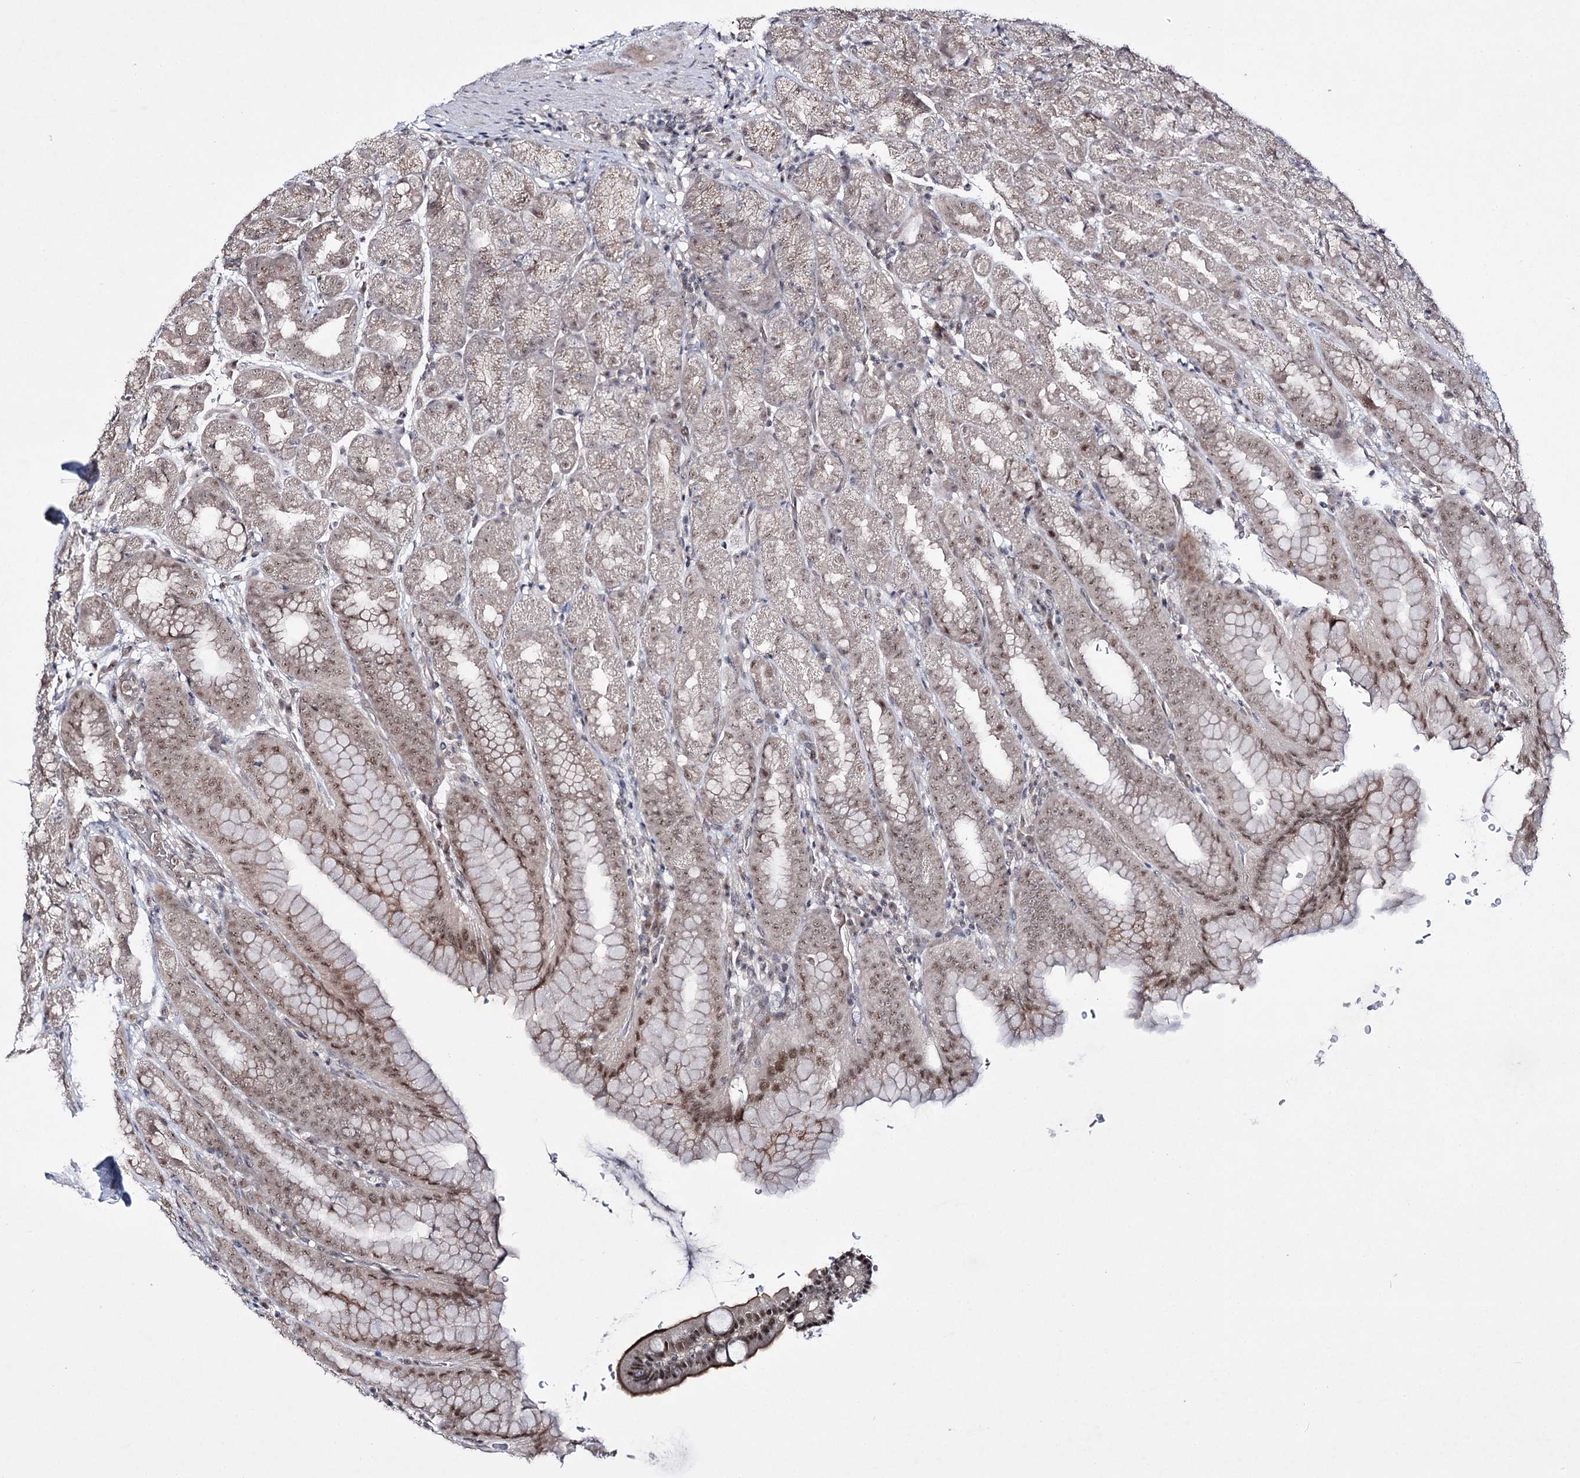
{"staining": {"intensity": "moderate", "quantity": "25%-75%", "location": "nuclear"}, "tissue": "stomach", "cell_type": "Glandular cells", "image_type": "normal", "snomed": [{"axis": "morphology", "description": "Normal tissue, NOS"}, {"axis": "topography", "description": "Stomach, upper"}], "caption": "A brown stain labels moderate nuclear staining of a protein in glandular cells of benign human stomach.", "gene": "HOXC11", "patient": {"sex": "male", "age": 68}}